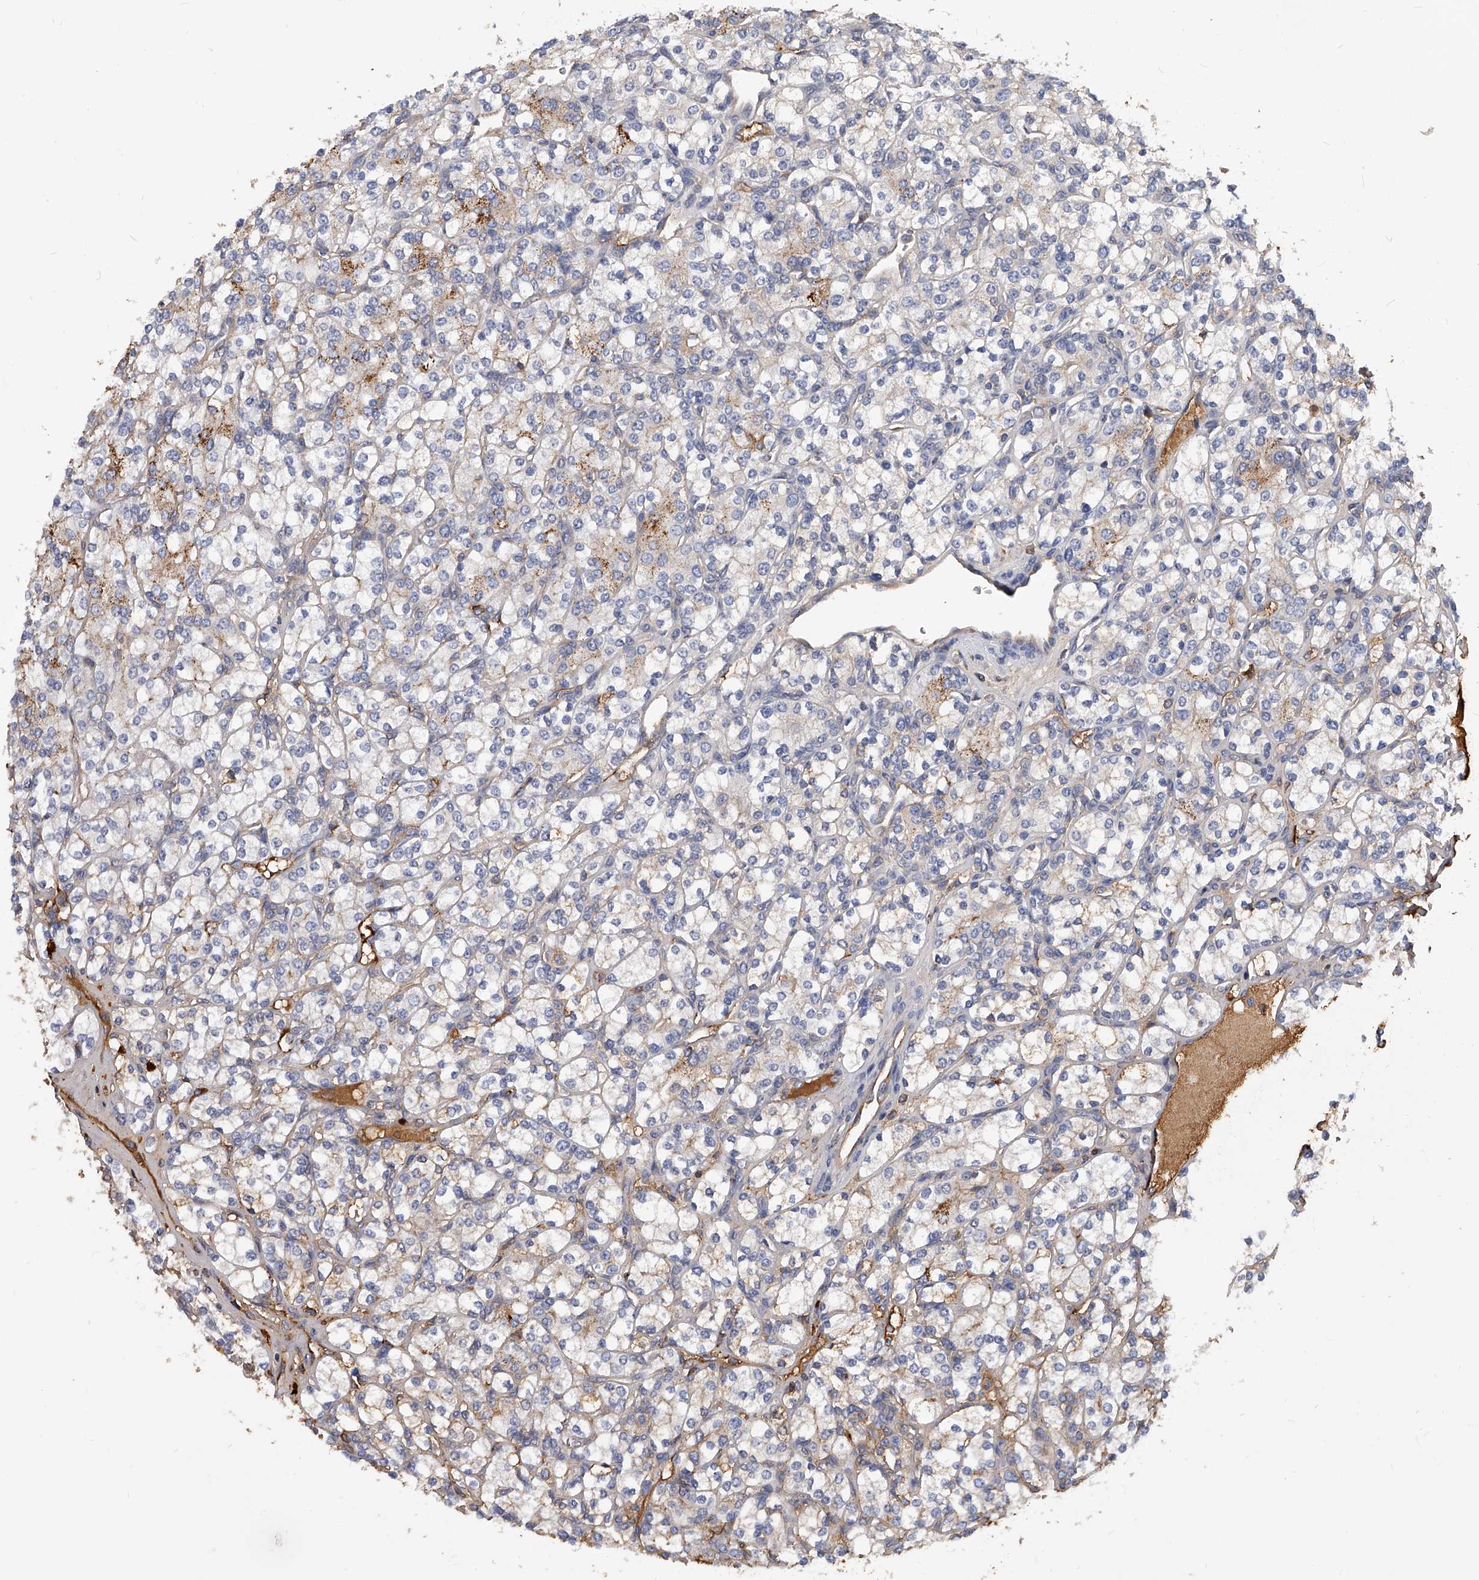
{"staining": {"intensity": "weak", "quantity": "25%-75%", "location": "cytoplasmic/membranous"}, "tissue": "renal cancer", "cell_type": "Tumor cells", "image_type": "cancer", "snomed": [{"axis": "morphology", "description": "Adenocarcinoma, NOS"}, {"axis": "topography", "description": "Kidney"}], "caption": "This photomicrograph reveals renal cancer stained with immunohistochemistry (IHC) to label a protein in brown. The cytoplasmic/membranous of tumor cells show weak positivity for the protein. Nuclei are counter-stained blue.", "gene": "ZNF25", "patient": {"sex": "male", "age": 77}}